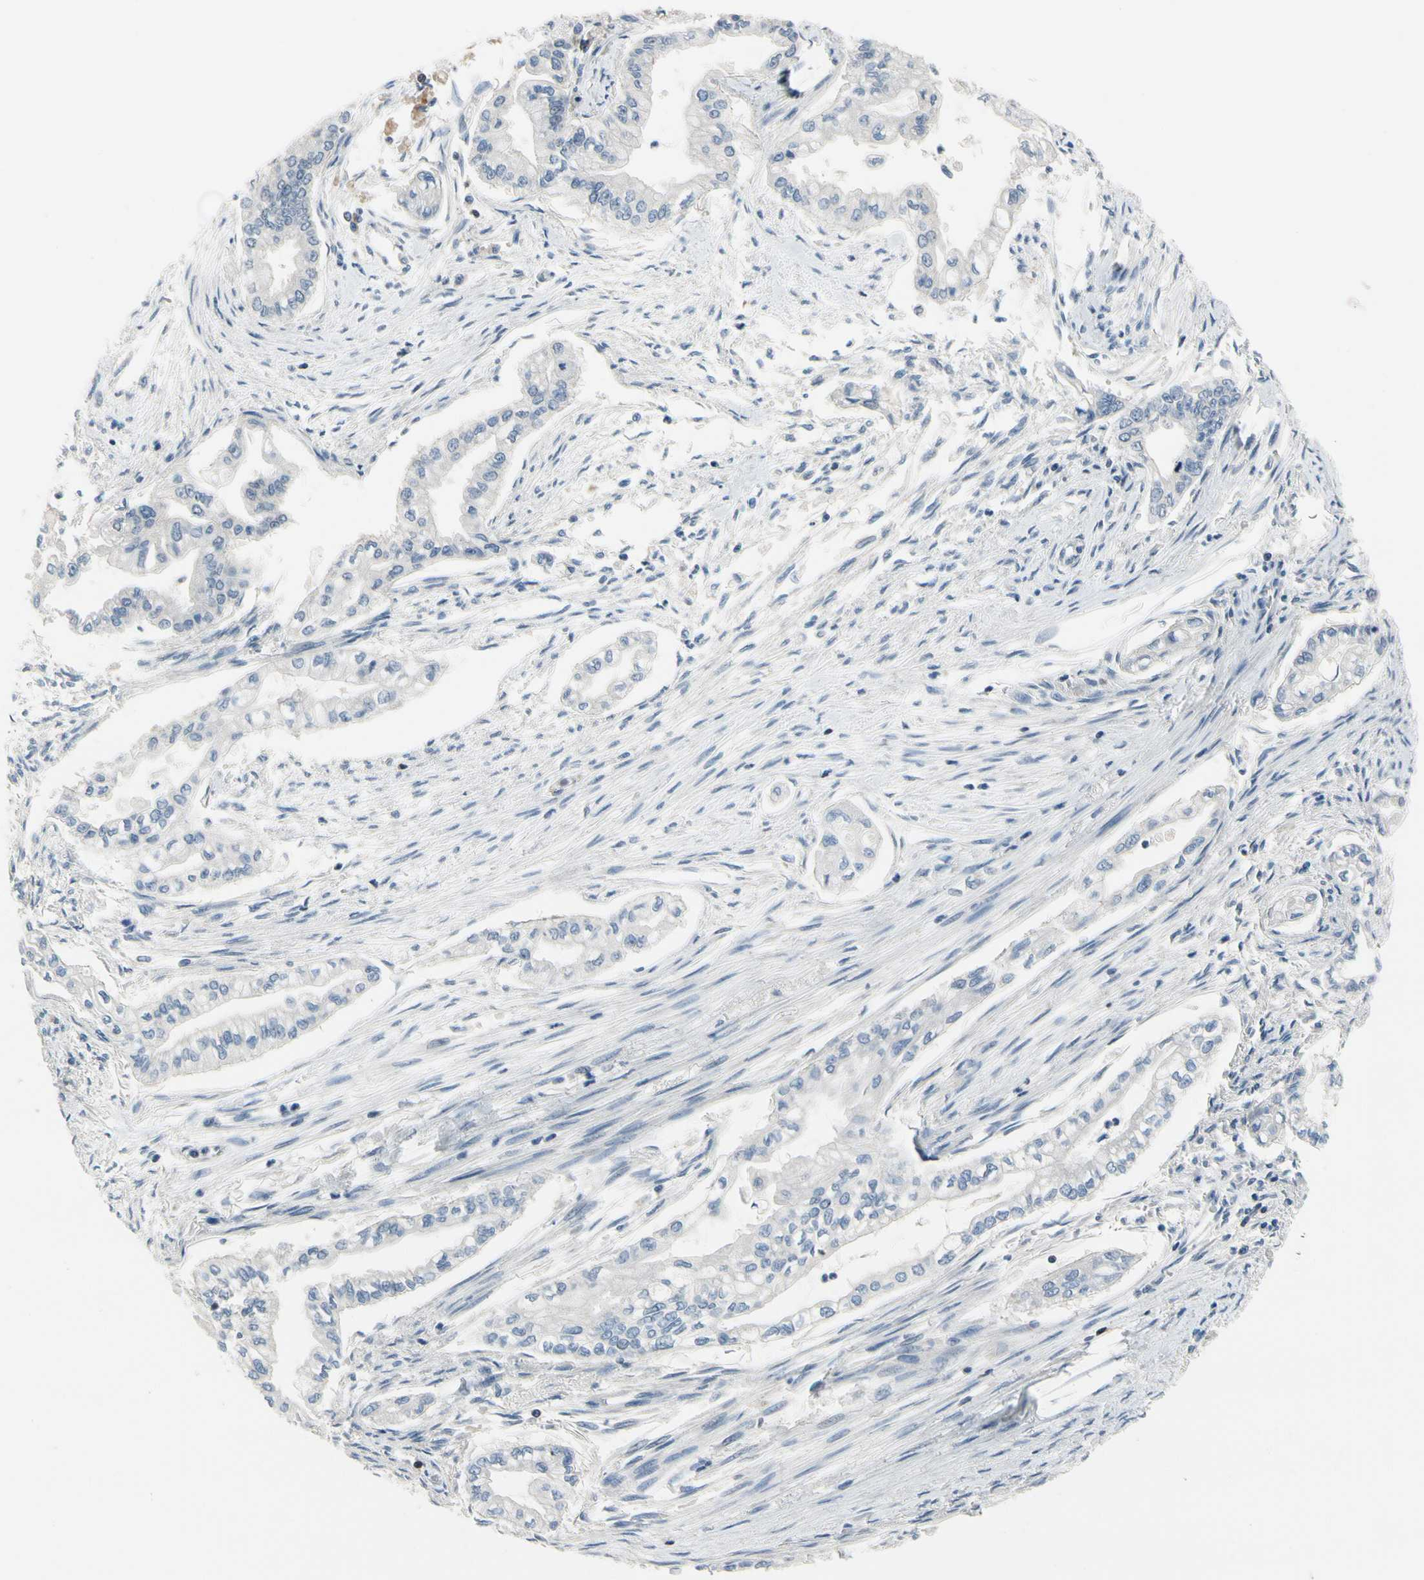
{"staining": {"intensity": "negative", "quantity": "none", "location": "none"}, "tissue": "pancreatic cancer", "cell_type": "Tumor cells", "image_type": "cancer", "snomed": [{"axis": "morphology", "description": "Normal tissue, NOS"}, {"axis": "topography", "description": "Pancreas"}], "caption": "This is an immunohistochemistry (IHC) micrograph of pancreatic cancer. There is no staining in tumor cells.", "gene": "NFATC2", "patient": {"sex": "male", "age": 42}}